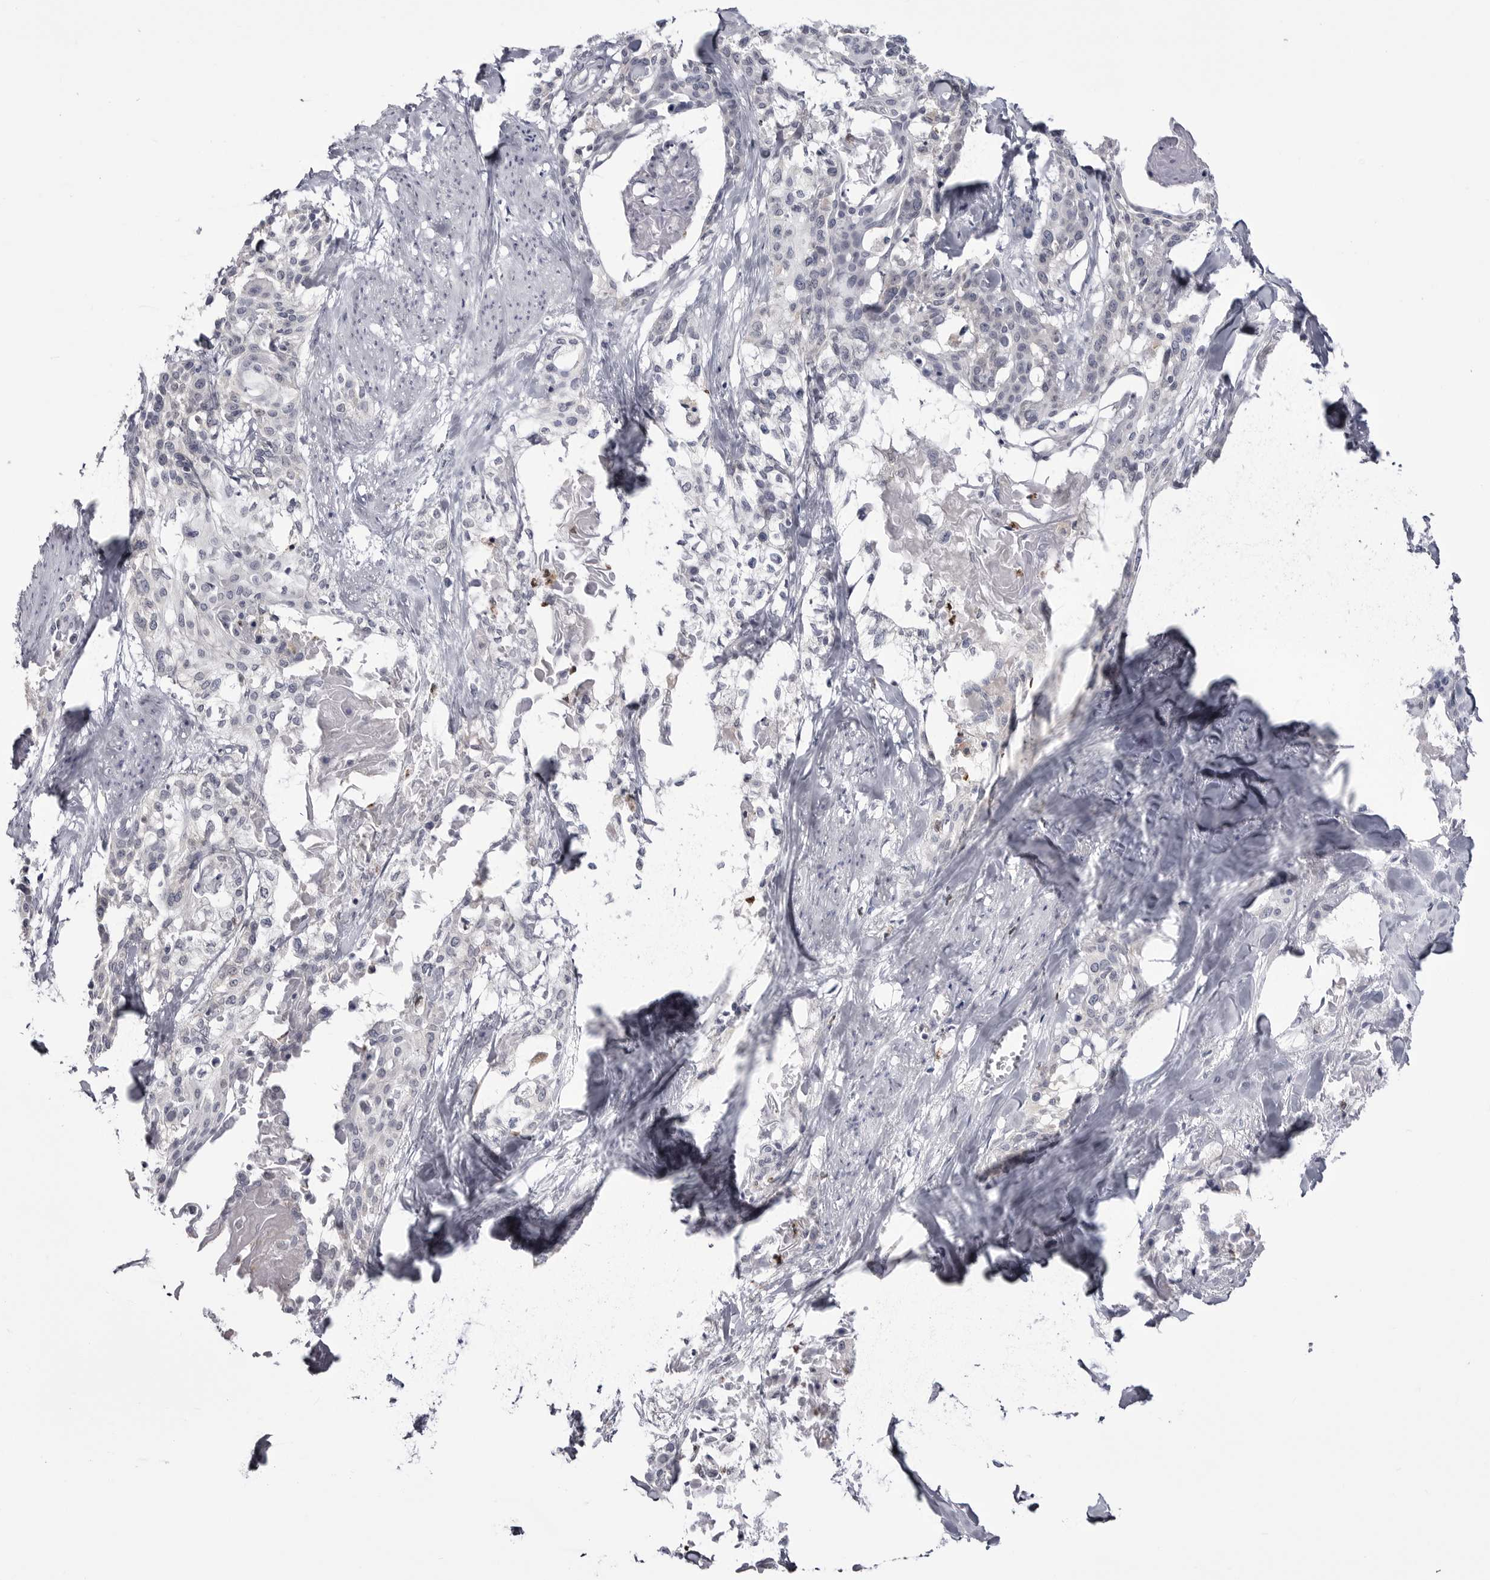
{"staining": {"intensity": "negative", "quantity": "none", "location": "none"}, "tissue": "cervical cancer", "cell_type": "Tumor cells", "image_type": "cancer", "snomed": [{"axis": "morphology", "description": "Squamous cell carcinoma, NOS"}, {"axis": "topography", "description": "Cervix"}], "caption": "Tumor cells show no significant protein positivity in cervical squamous cell carcinoma. (DAB immunohistochemistry visualized using brightfield microscopy, high magnification).", "gene": "STAP2", "patient": {"sex": "female", "age": 57}}